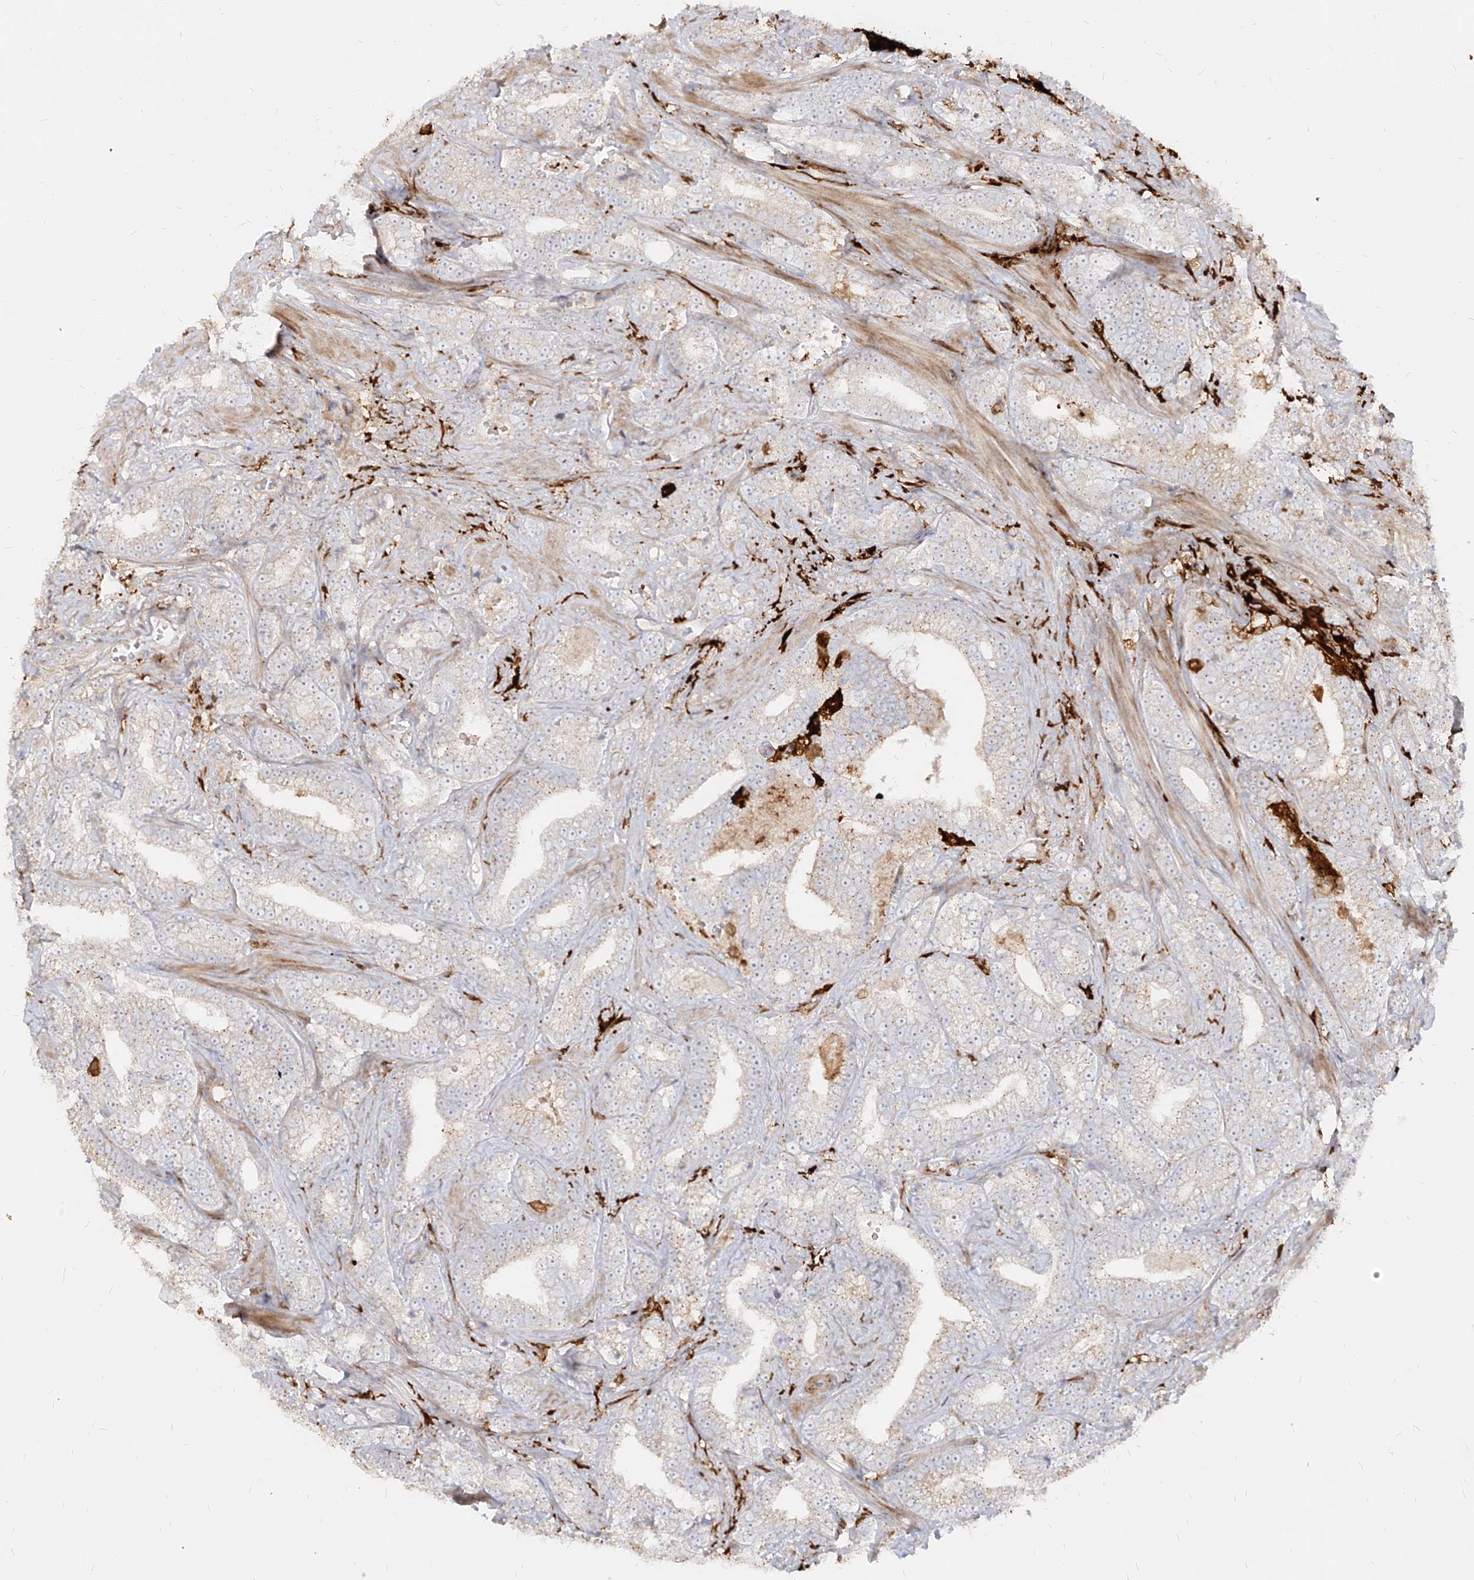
{"staining": {"intensity": "weak", "quantity": "25%-75%", "location": "cytoplasmic/membranous"}, "tissue": "prostate cancer", "cell_type": "Tumor cells", "image_type": "cancer", "snomed": [{"axis": "morphology", "description": "Adenocarcinoma, High grade"}, {"axis": "topography", "description": "Prostate and seminal vesicle, NOS"}], "caption": "Prostate cancer (high-grade adenocarcinoma) was stained to show a protein in brown. There is low levels of weak cytoplasmic/membranous expression in approximately 25%-75% of tumor cells.", "gene": "KYNU", "patient": {"sex": "male", "age": 67}}